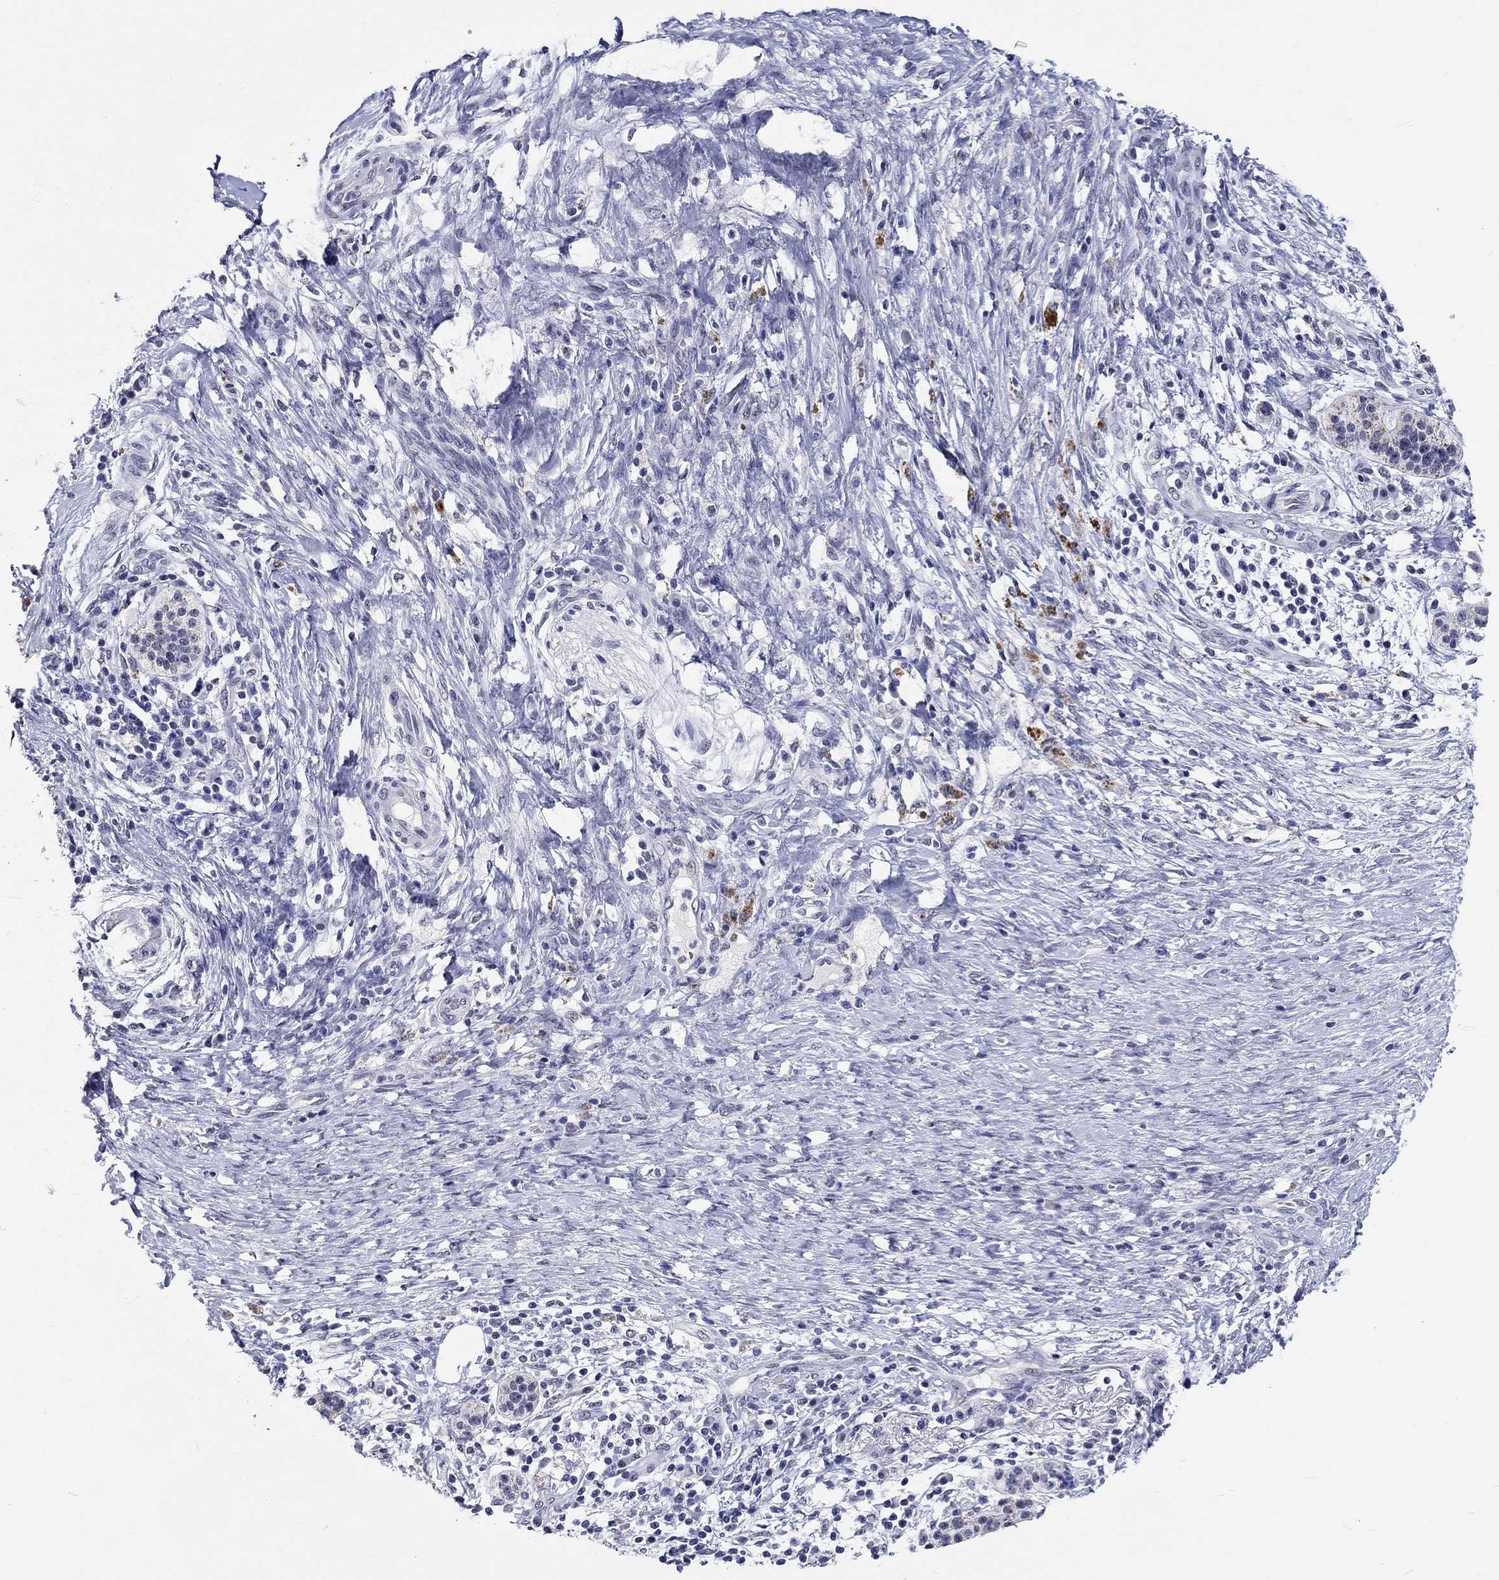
{"staining": {"intensity": "negative", "quantity": "none", "location": "none"}, "tissue": "pancreatic cancer", "cell_type": "Tumor cells", "image_type": "cancer", "snomed": [{"axis": "morphology", "description": "Adenocarcinoma, NOS"}, {"axis": "topography", "description": "Pancreas"}], "caption": "Immunohistochemistry micrograph of neoplastic tissue: human pancreatic cancer stained with DAB (3,3'-diaminobenzidine) shows no significant protein expression in tumor cells. (Brightfield microscopy of DAB immunohistochemistry (IHC) at high magnification).", "gene": "GRIN1", "patient": {"sex": "female", "age": 72}}